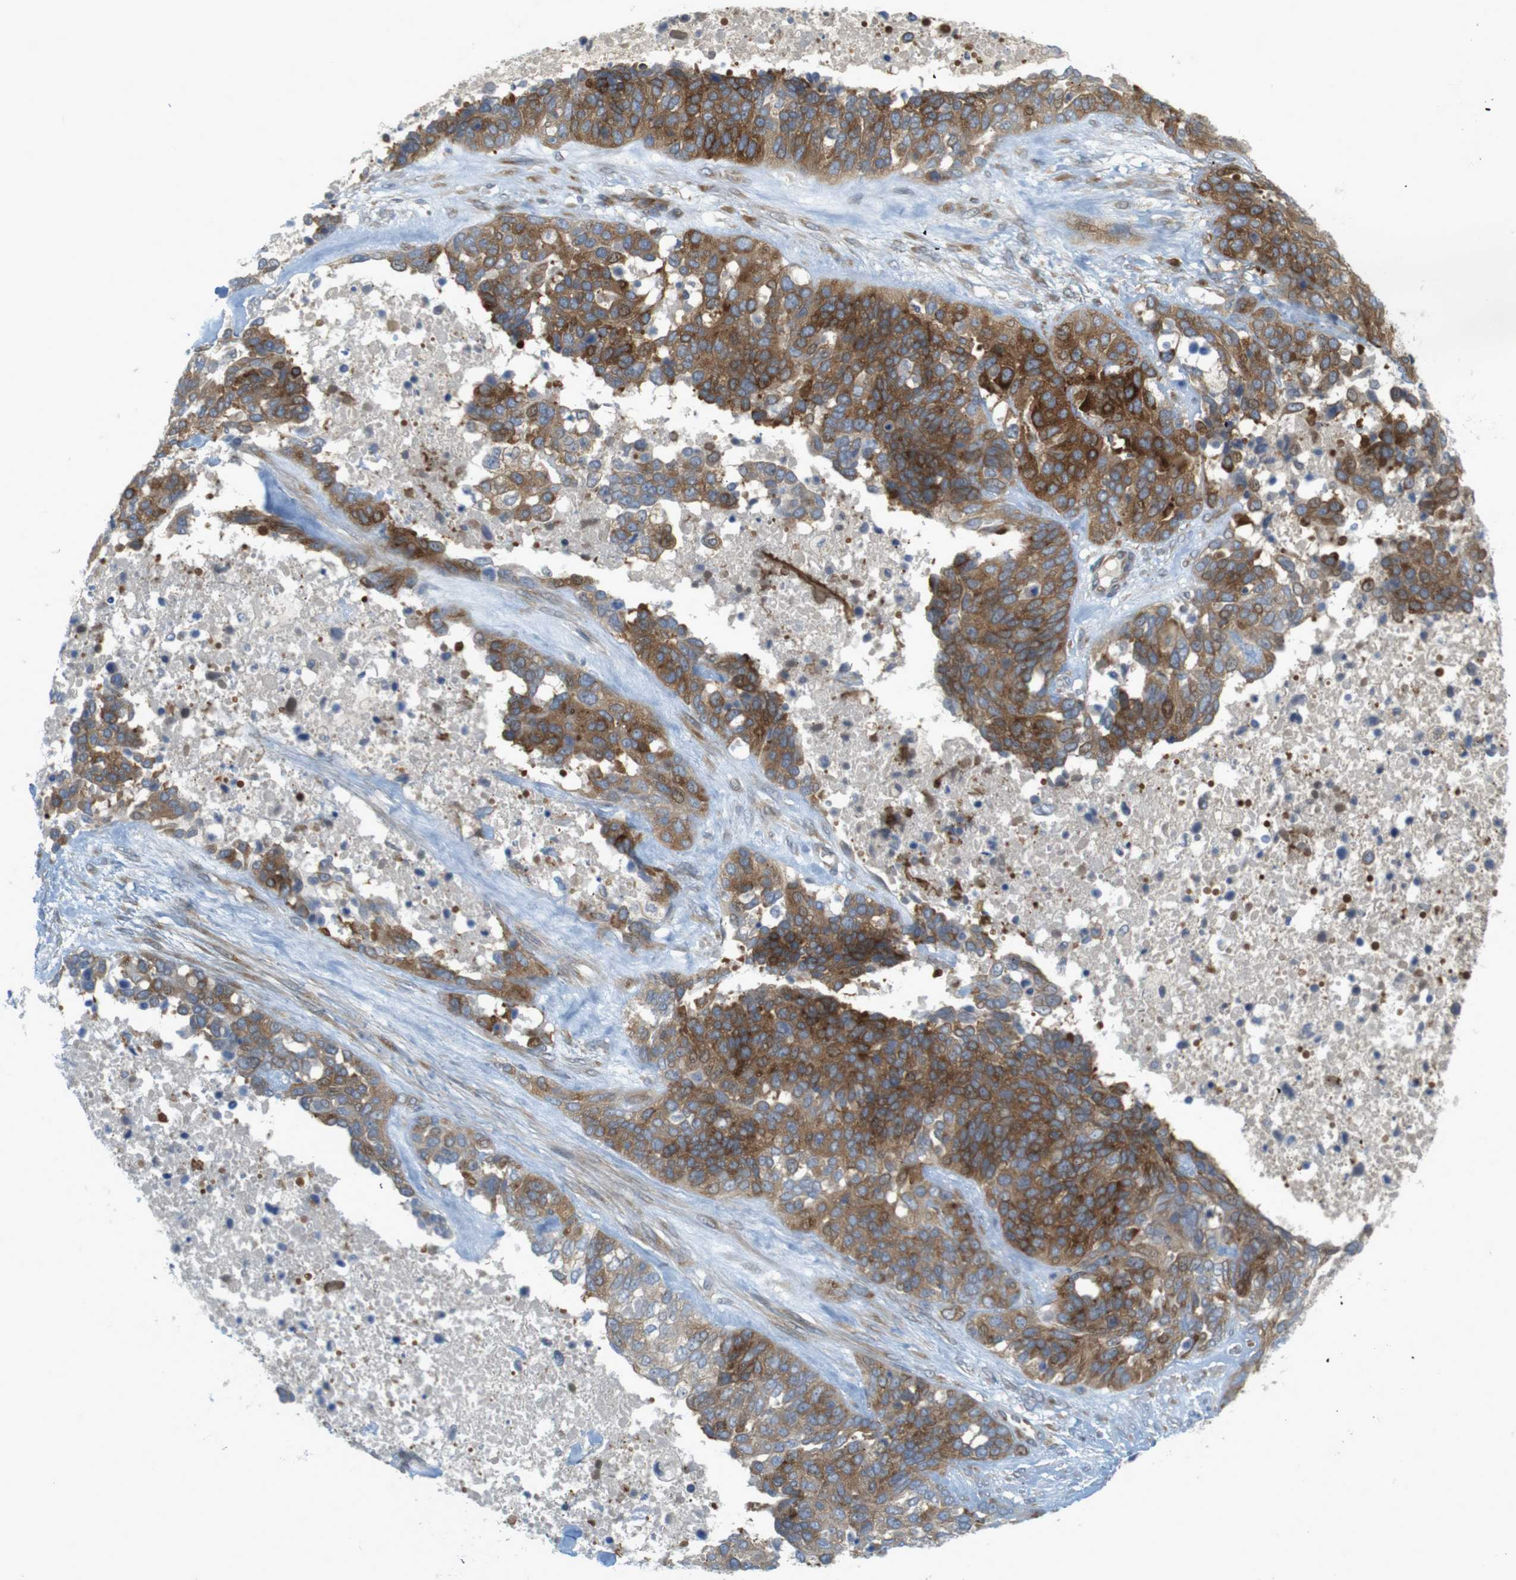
{"staining": {"intensity": "moderate", "quantity": ">75%", "location": "cytoplasmic/membranous"}, "tissue": "ovarian cancer", "cell_type": "Tumor cells", "image_type": "cancer", "snomed": [{"axis": "morphology", "description": "Cystadenocarcinoma, serous, NOS"}, {"axis": "topography", "description": "Ovary"}], "caption": "Approximately >75% of tumor cells in serous cystadenocarcinoma (ovarian) exhibit moderate cytoplasmic/membranous protein staining as visualized by brown immunohistochemical staining.", "gene": "GJC3", "patient": {"sex": "female", "age": 44}}